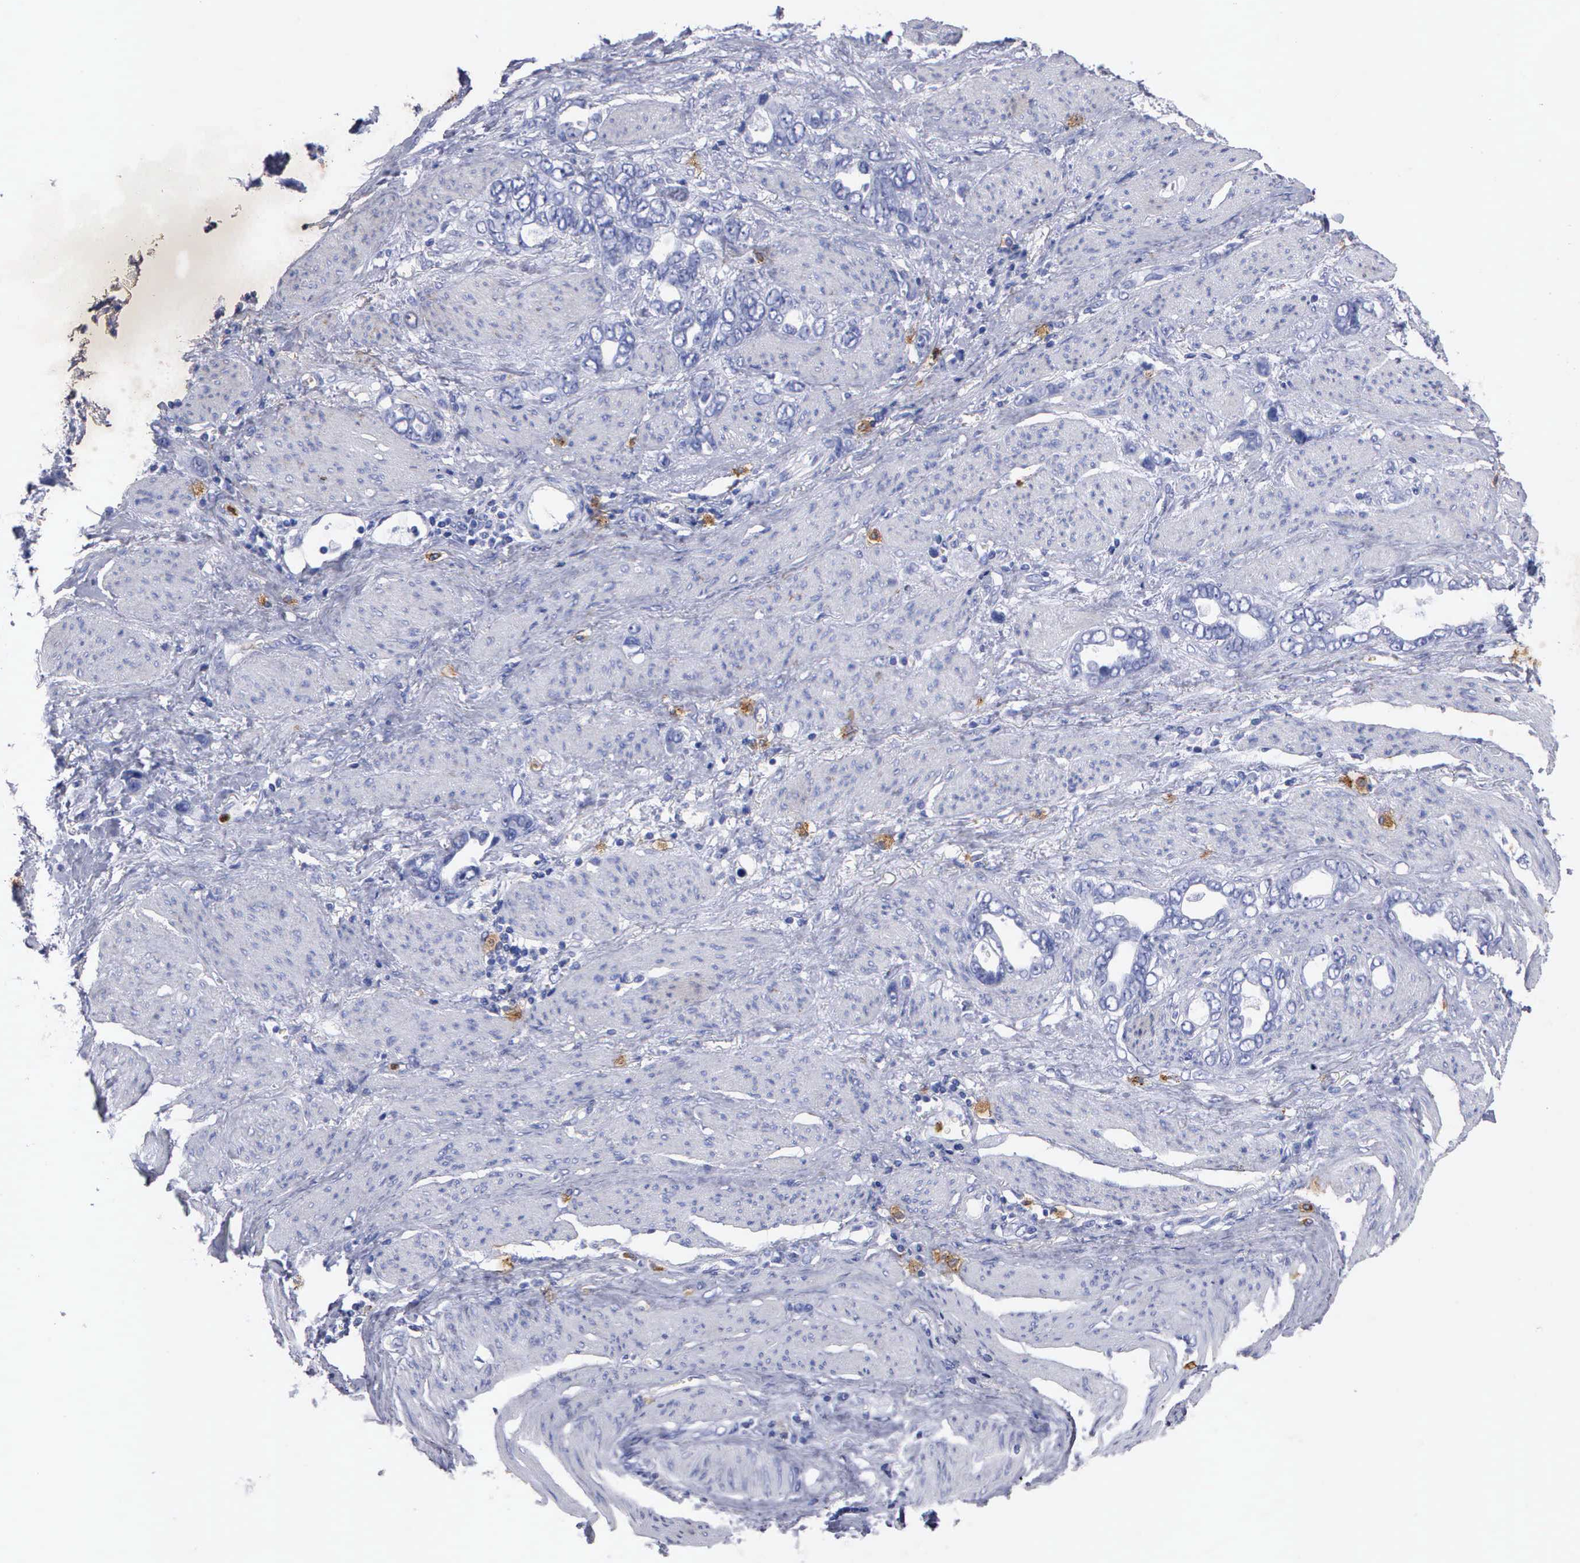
{"staining": {"intensity": "negative", "quantity": "none", "location": "none"}, "tissue": "stomach cancer", "cell_type": "Tumor cells", "image_type": "cancer", "snomed": [{"axis": "morphology", "description": "Adenocarcinoma, NOS"}, {"axis": "topography", "description": "Stomach"}], "caption": "Tumor cells are negative for protein expression in human stomach adenocarcinoma. The staining was performed using DAB (3,3'-diaminobenzidine) to visualize the protein expression in brown, while the nuclei were stained in blue with hematoxylin (Magnification: 20x).", "gene": "CTSG", "patient": {"sex": "male", "age": 78}}